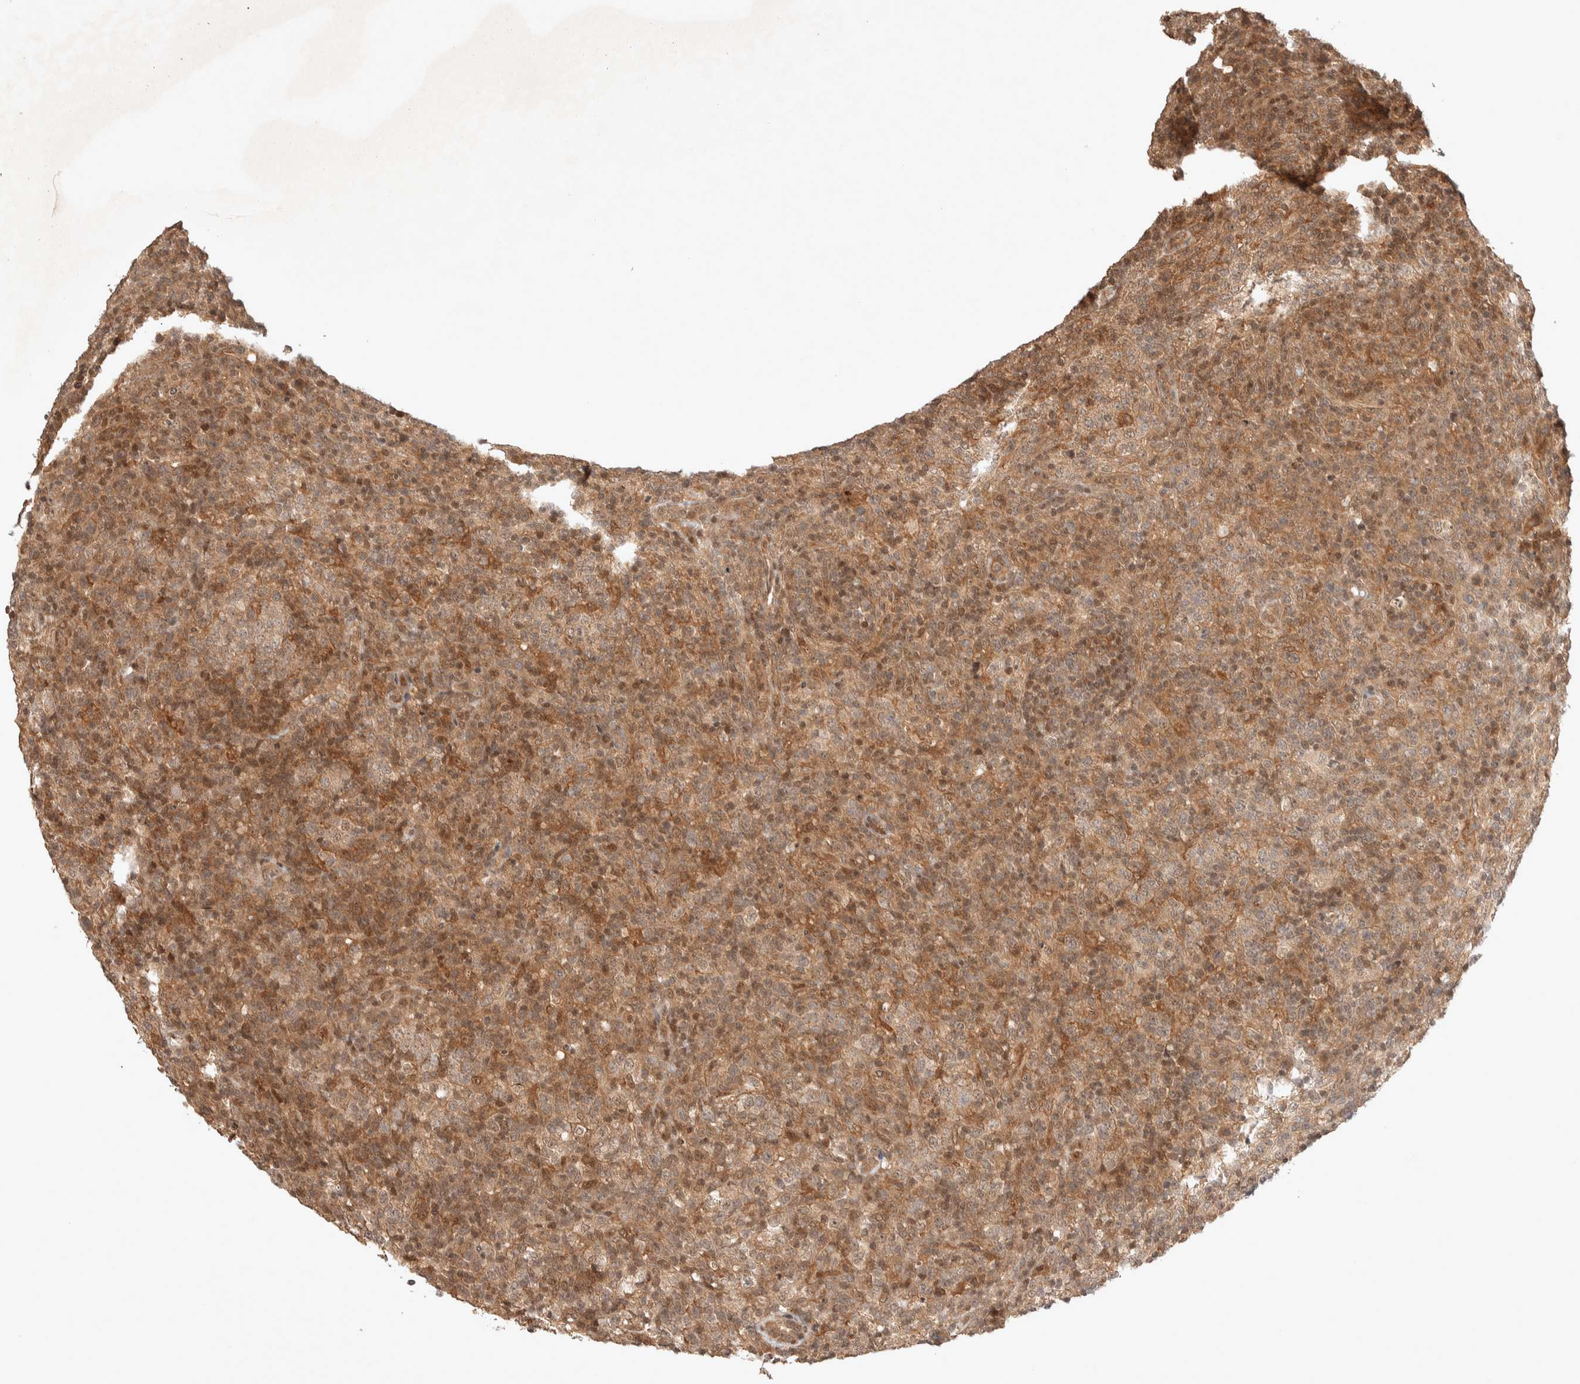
{"staining": {"intensity": "moderate", "quantity": ">75%", "location": "nuclear"}, "tissue": "lymphoma", "cell_type": "Tumor cells", "image_type": "cancer", "snomed": [{"axis": "morphology", "description": "Malignant lymphoma, non-Hodgkin's type, High grade"}, {"axis": "topography", "description": "Lymph node"}], "caption": "Lymphoma stained for a protein demonstrates moderate nuclear positivity in tumor cells. (IHC, brightfield microscopy, high magnification).", "gene": "THRA", "patient": {"sex": "female", "age": 76}}